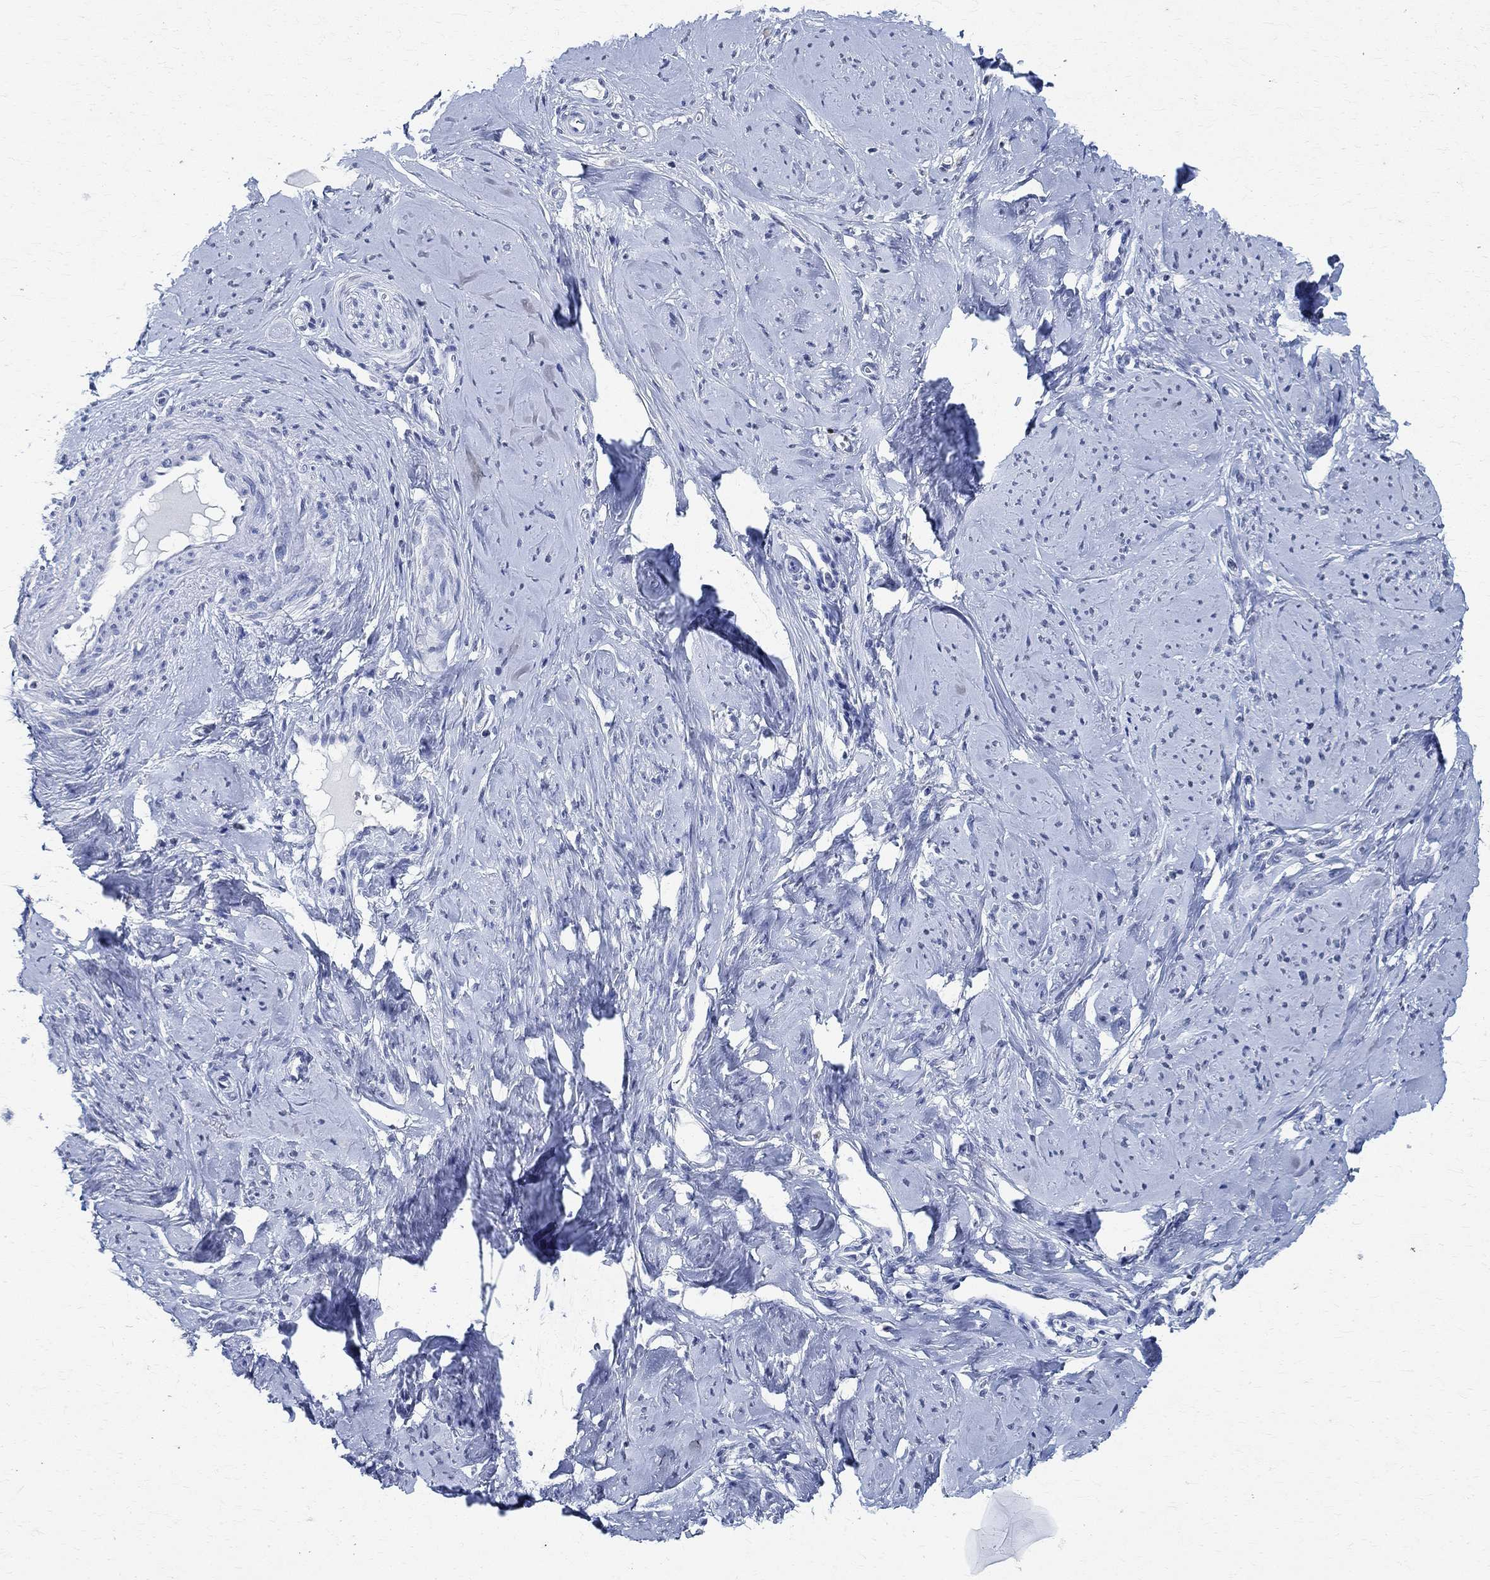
{"staining": {"intensity": "negative", "quantity": "none", "location": "none"}, "tissue": "smooth muscle", "cell_type": "Smooth muscle cells", "image_type": "normal", "snomed": [{"axis": "morphology", "description": "Normal tissue, NOS"}, {"axis": "topography", "description": "Smooth muscle"}], "caption": "Immunohistochemistry image of normal smooth muscle: smooth muscle stained with DAB (3,3'-diaminobenzidine) demonstrates no significant protein staining in smooth muscle cells.", "gene": "TMEM221", "patient": {"sex": "female", "age": 48}}